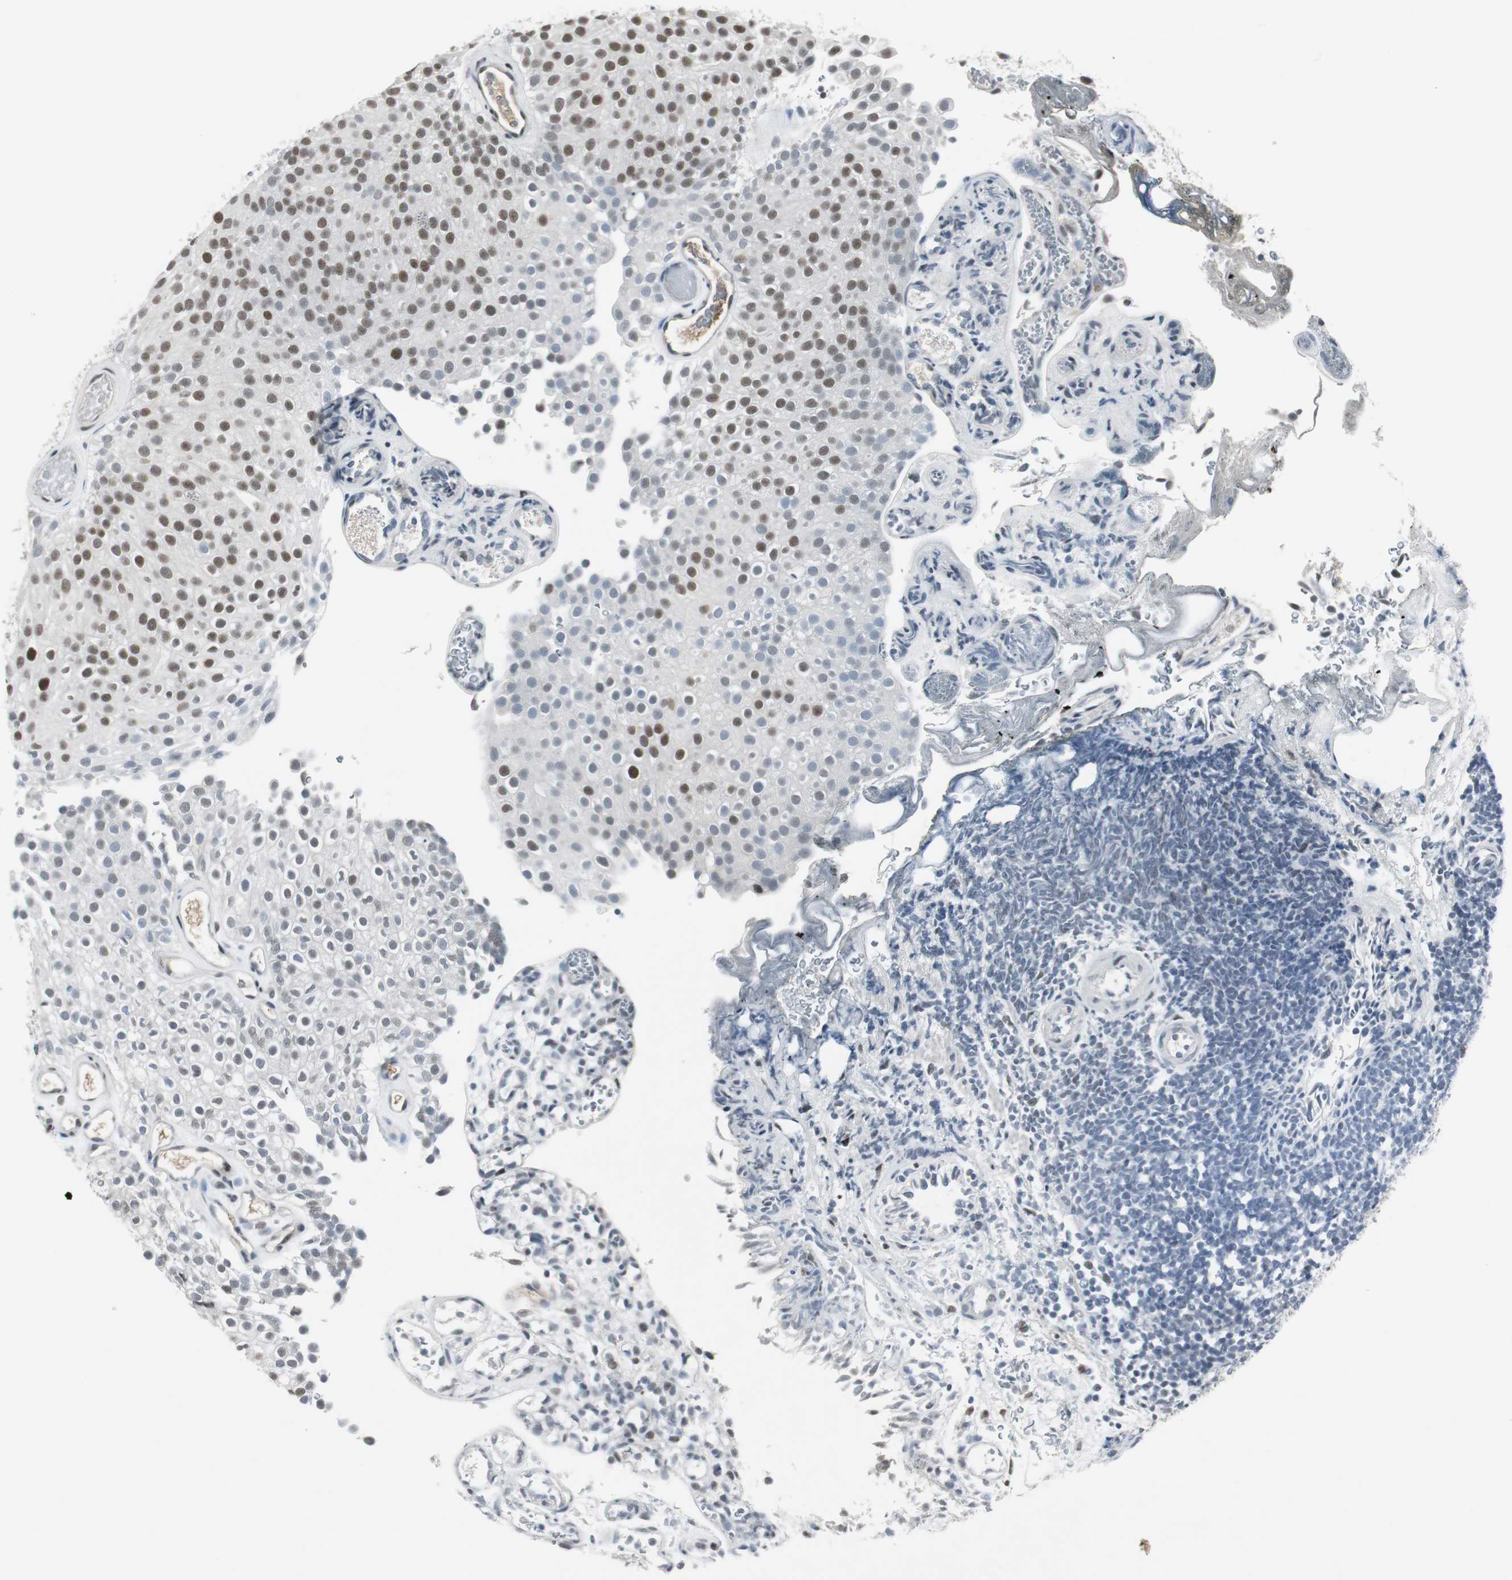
{"staining": {"intensity": "moderate", "quantity": "25%-75%", "location": "nuclear"}, "tissue": "urothelial cancer", "cell_type": "Tumor cells", "image_type": "cancer", "snomed": [{"axis": "morphology", "description": "Urothelial carcinoma, Low grade"}, {"axis": "topography", "description": "Urinary bladder"}], "caption": "Protein analysis of low-grade urothelial carcinoma tissue displays moderate nuclear positivity in about 25%-75% of tumor cells. The protein of interest is shown in brown color, while the nuclei are stained blue.", "gene": "ELK1", "patient": {"sex": "male", "age": 78}}